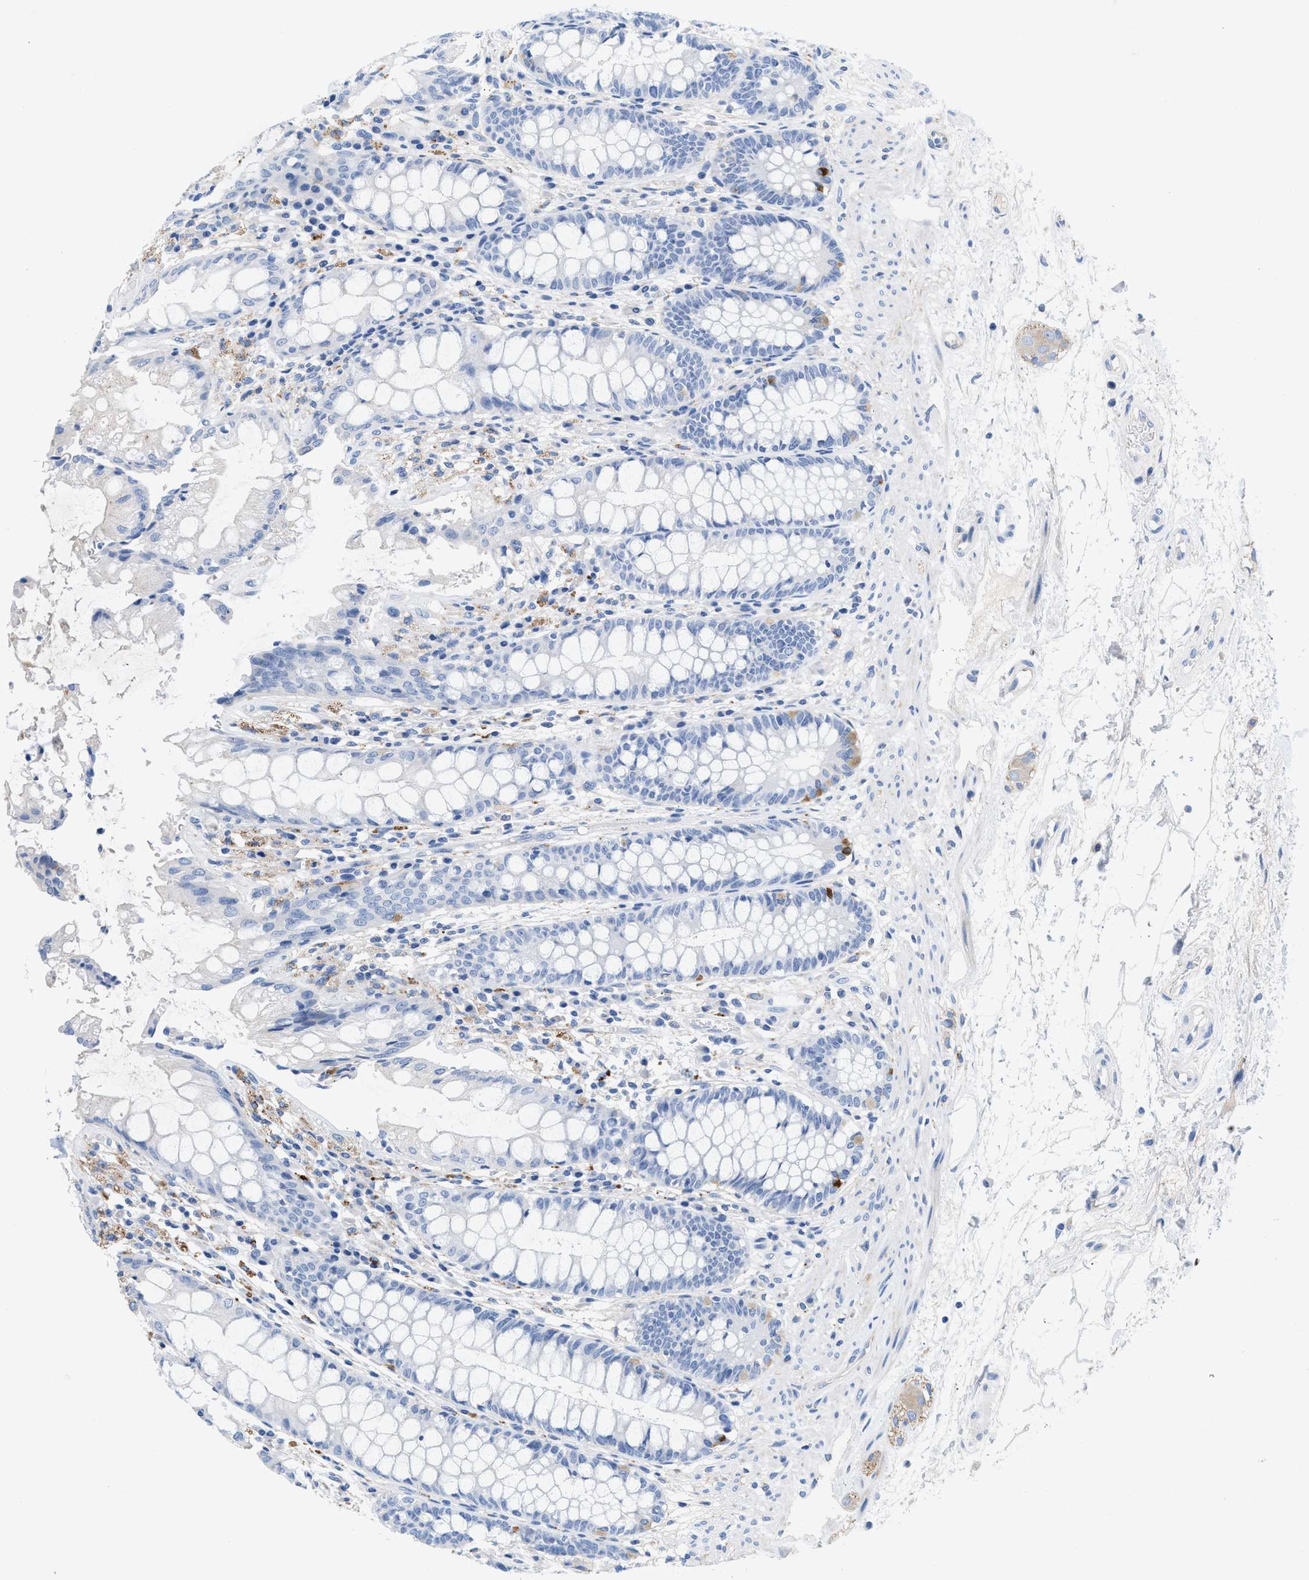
{"staining": {"intensity": "negative", "quantity": "none", "location": "none"}, "tissue": "rectum", "cell_type": "Glandular cells", "image_type": "normal", "snomed": [{"axis": "morphology", "description": "Normal tissue, NOS"}, {"axis": "topography", "description": "Rectum"}], "caption": "A histopathology image of human rectum is negative for staining in glandular cells. (Stains: DAB (3,3'-diaminobenzidine) IHC with hematoxylin counter stain, Microscopy: brightfield microscopy at high magnification).", "gene": "SLFN13", "patient": {"sex": "male", "age": 64}}